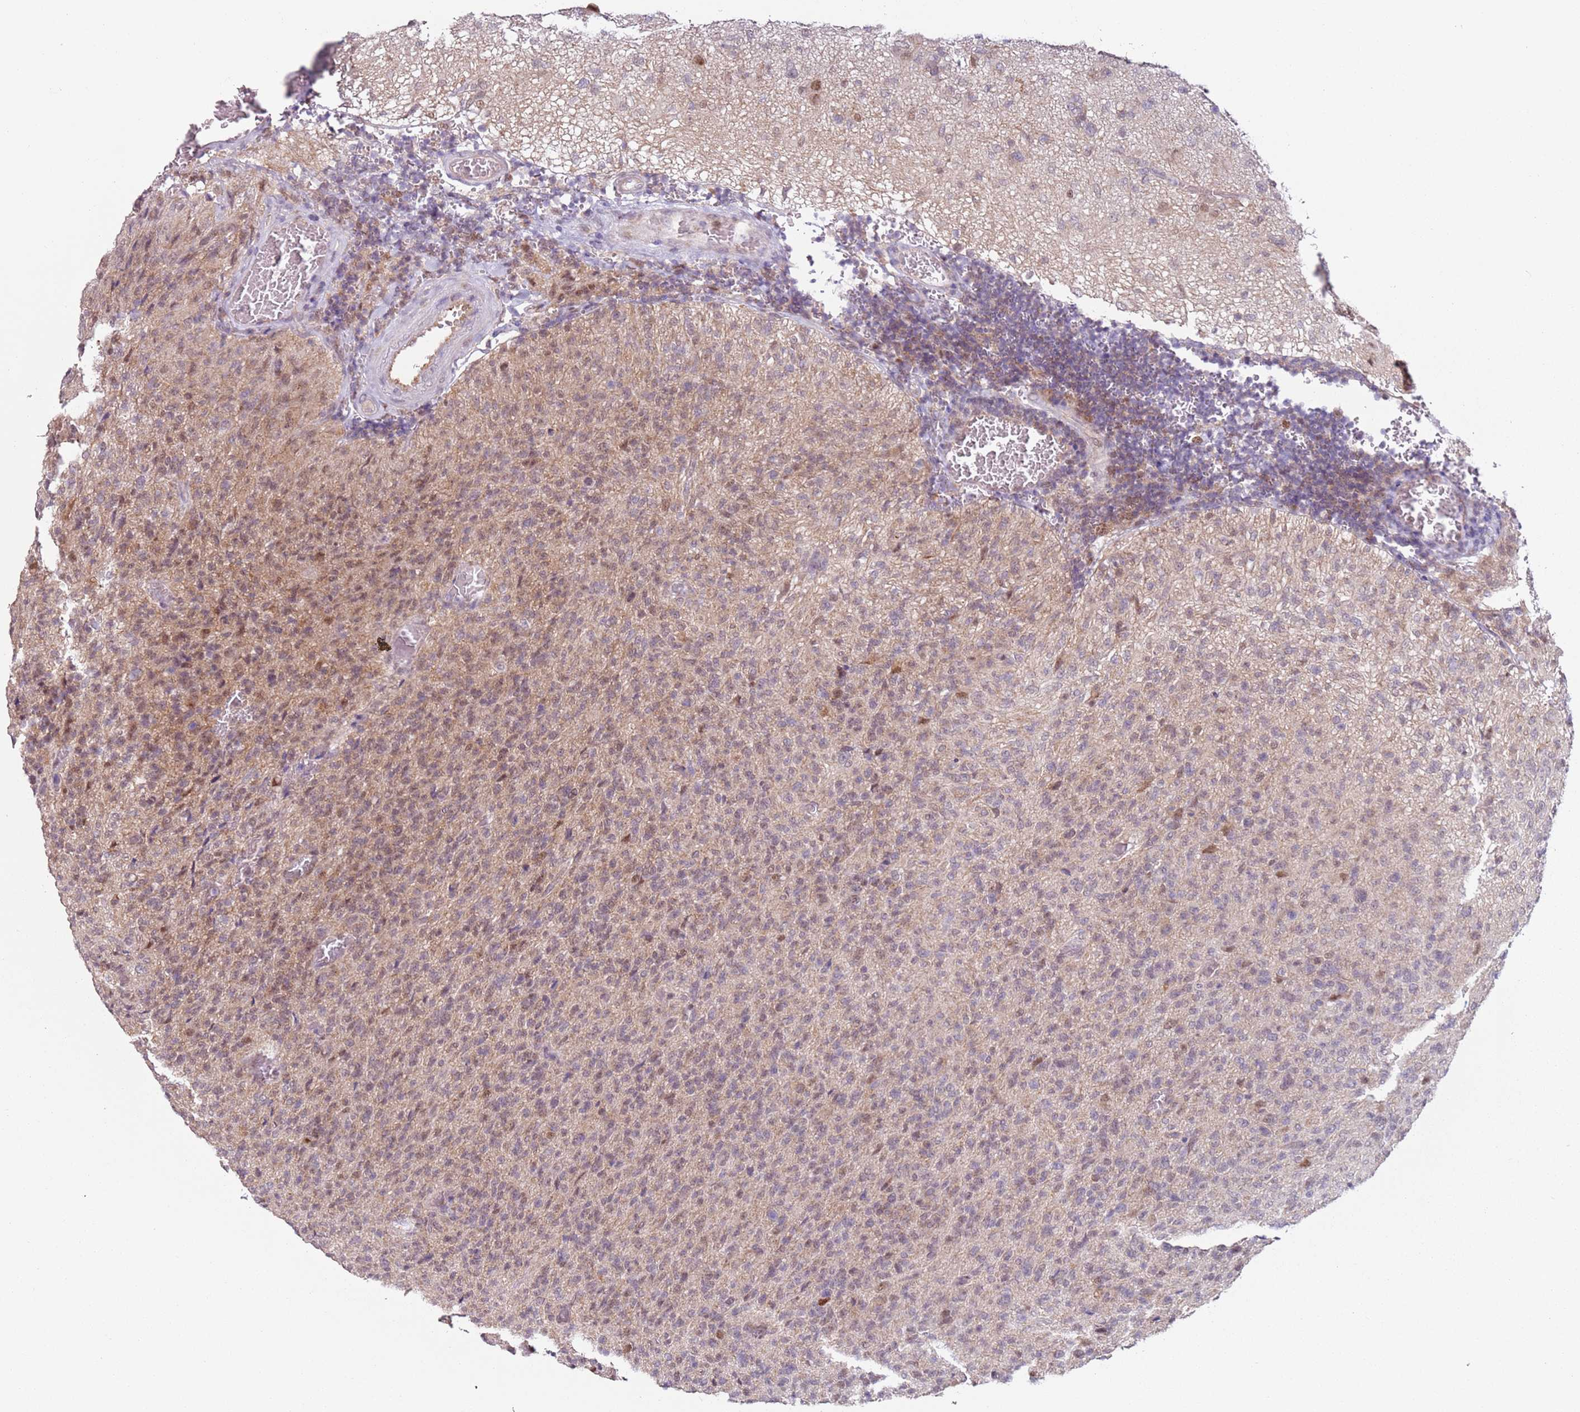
{"staining": {"intensity": "moderate", "quantity": "<25%", "location": "nuclear"}, "tissue": "glioma", "cell_type": "Tumor cells", "image_type": "cancer", "snomed": [{"axis": "morphology", "description": "Glioma, malignant, High grade"}, {"axis": "topography", "description": "Brain"}], "caption": "Immunohistochemistry of human high-grade glioma (malignant) displays low levels of moderate nuclear positivity in approximately <25% of tumor cells.", "gene": "PSMD4", "patient": {"sex": "female", "age": 57}}